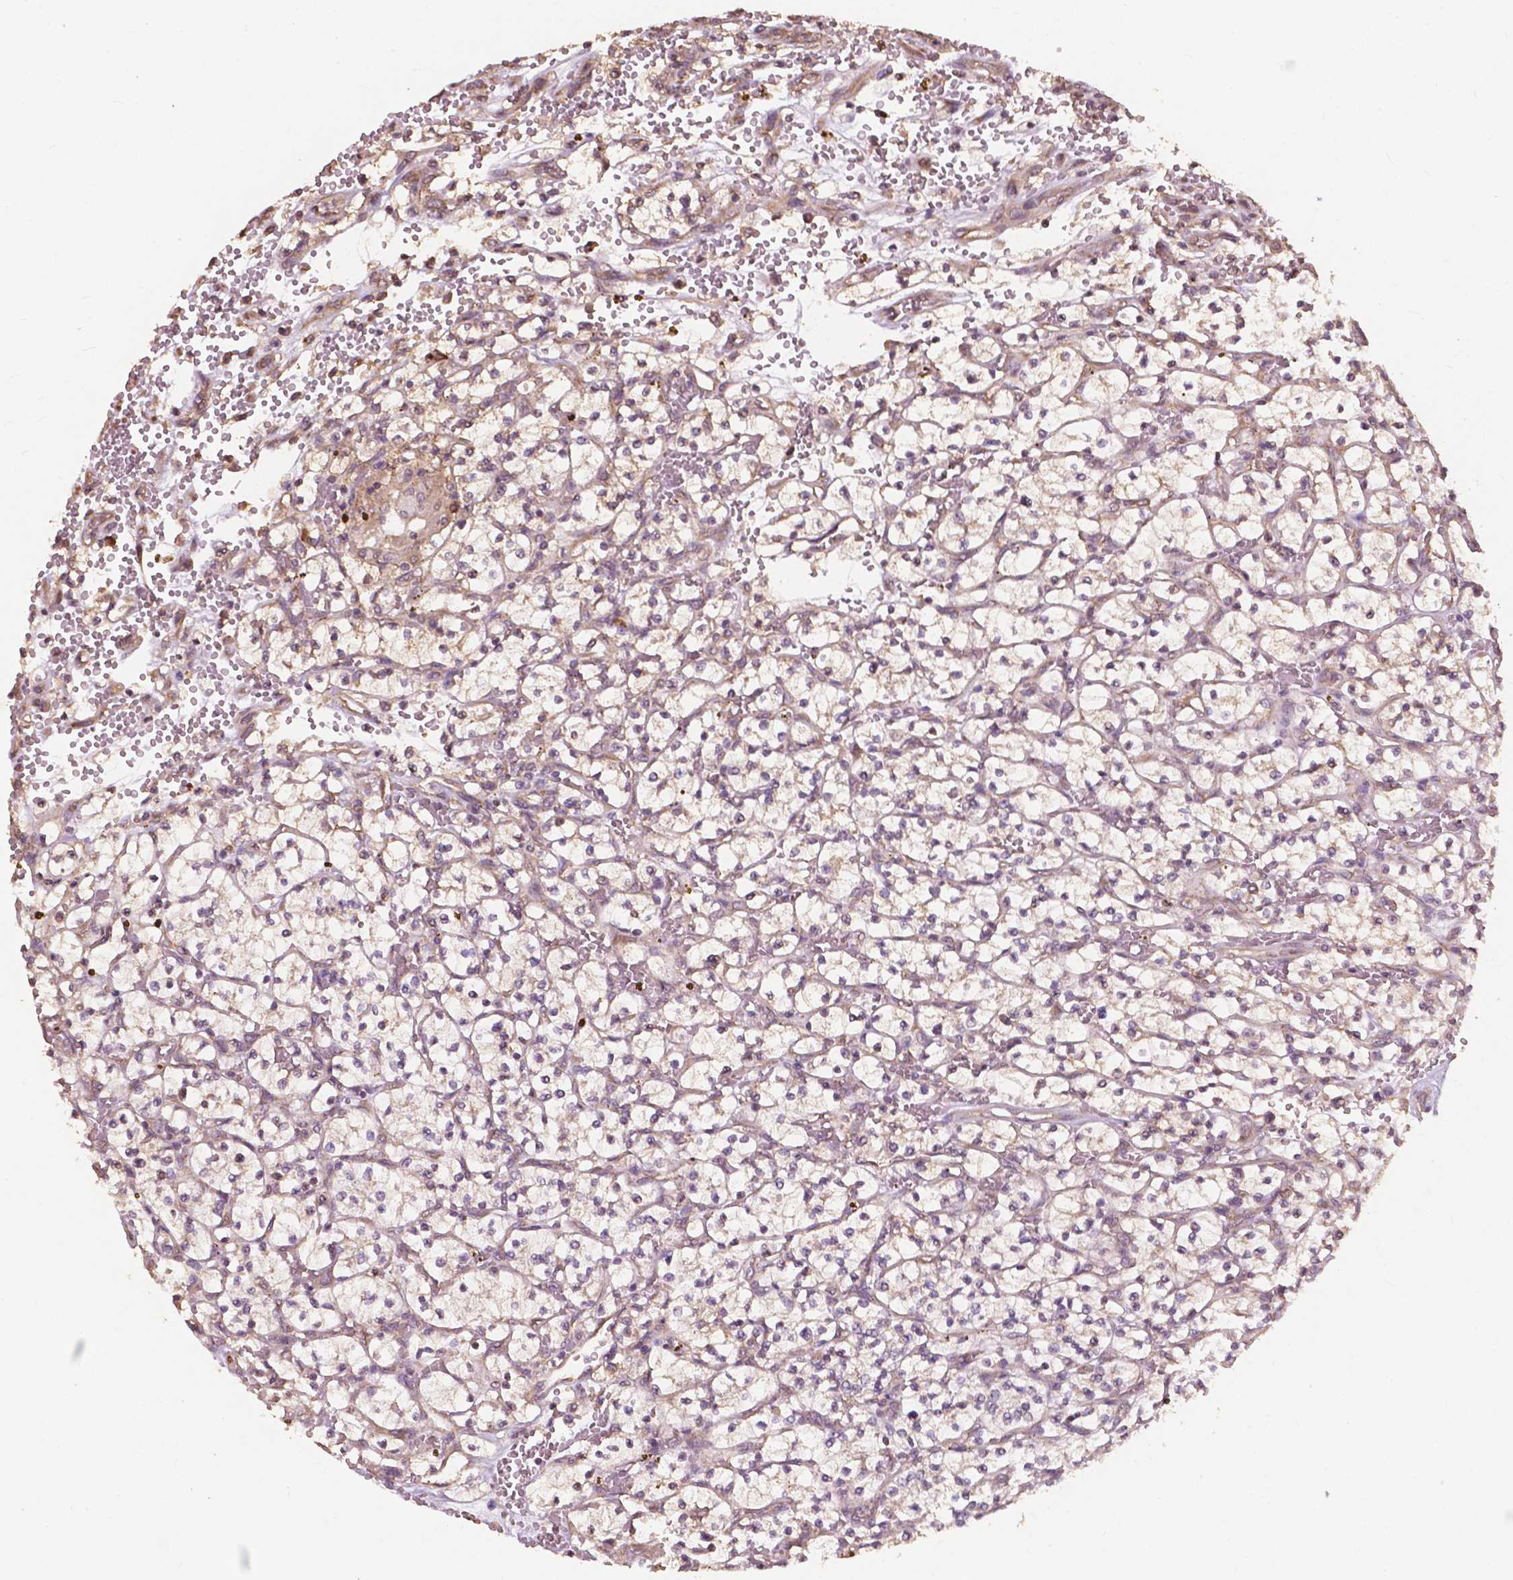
{"staining": {"intensity": "negative", "quantity": "none", "location": "none"}, "tissue": "renal cancer", "cell_type": "Tumor cells", "image_type": "cancer", "snomed": [{"axis": "morphology", "description": "Adenocarcinoma, NOS"}, {"axis": "topography", "description": "Kidney"}], "caption": "Photomicrograph shows no significant protein positivity in tumor cells of adenocarcinoma (renal).", "gene": "G3BP1", "patient": {"sex": "female", "age": 64}}